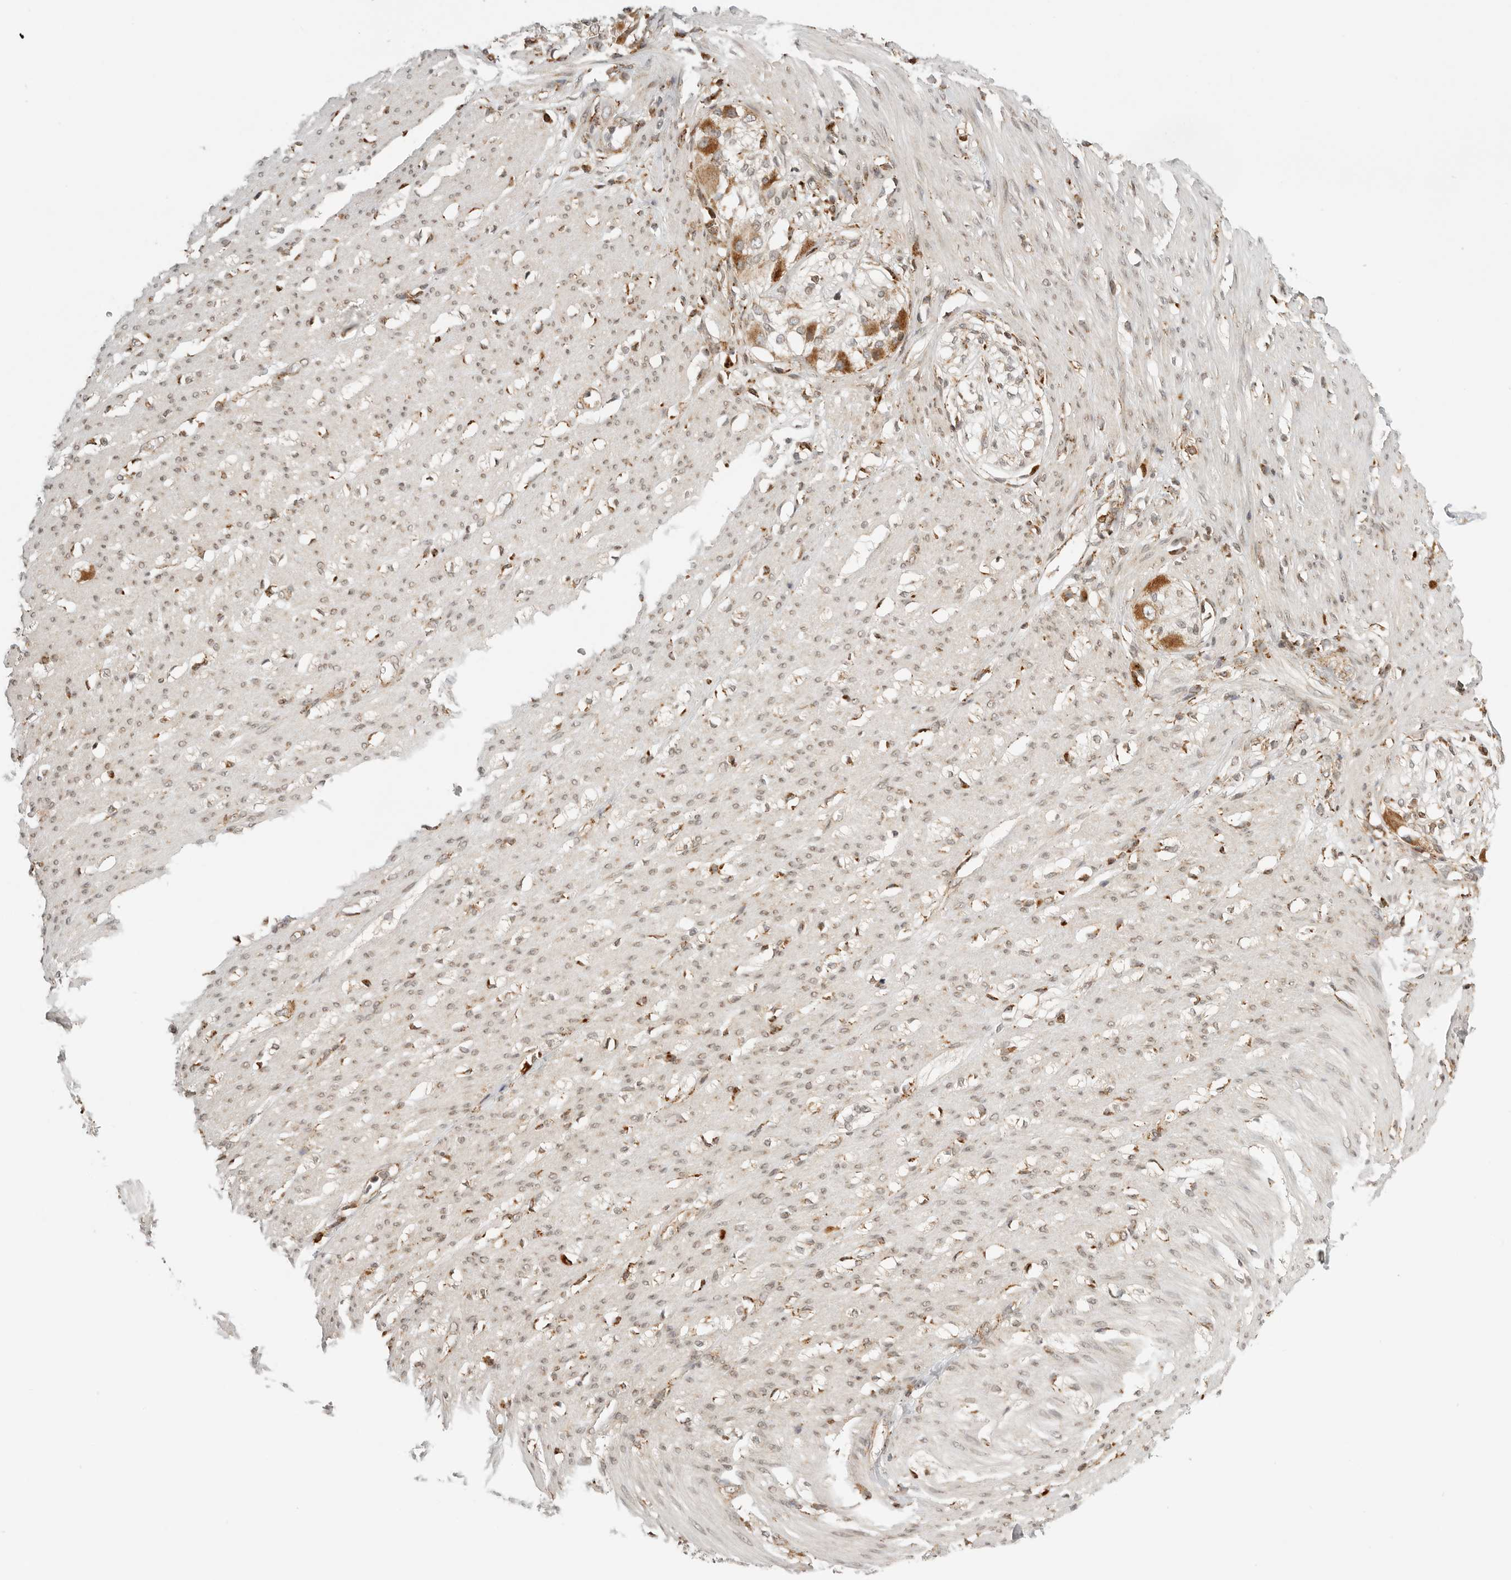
{"staining": {"intensity": "moderate", "quantity": ">75%", "location": "nuclear"}, "tissue": "smooth muscle", "cell_type": "Smooth muscle cells", "image_type": "normal", "snomed": [{"axis": "morphology", "description": "Normal tissue, NOS"}, {"axis": "morphology", "description": "Adenocarcinoma, NOS"}, {"axis": "topography", "description": "Colon"}, {"axis": "topography", "description": "Peripheral nerve tissue"}], "caption": "IHC staining of unremarkable smooth muscle, which demonstrates medium levels of moderate nuclear positivity in about >75% of smooth muscle cells indicating moderate nuclear protein expression. The staining was performed using DAB (brown) for protein detection and nuclei were counterstained in hematoxylin (blue).", "gene": "IDUA", "patient": {"sex": "male", "age": 14}}